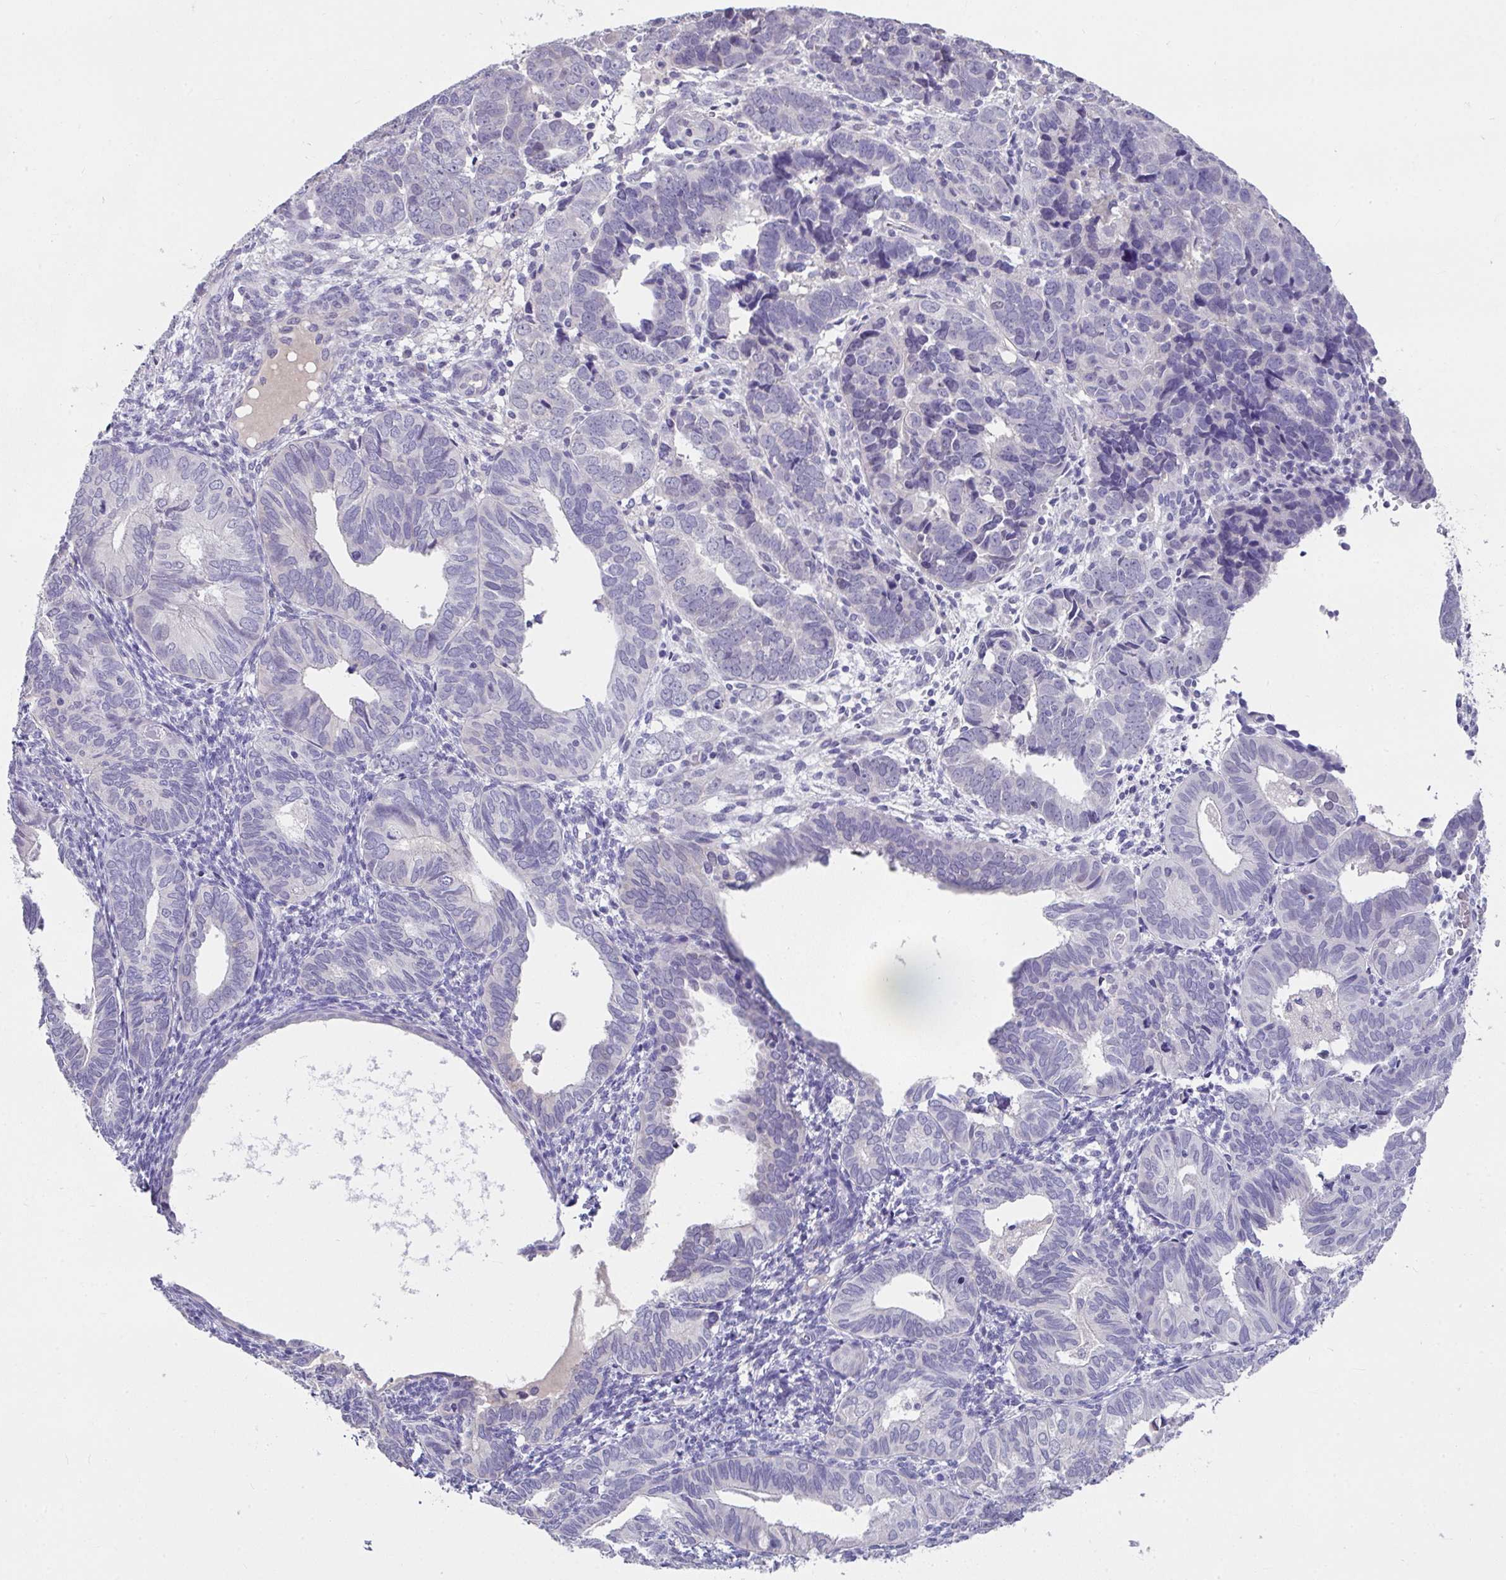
{"staining": {"intensity": "negative", "quantity": "none", "location": "none"}, "tissue": "endometrial cancer", "cell_type": "Tumor cells", "image_type": "cancer", "snomed": [{"axis": "morphology", "description": "Adenocarcinoma, NOS"}, {"axis": "topography", "description": "Endometrium"}], "caption": "An immunohistochemistry histopathology image of endometrial cancer (adenocarcinoma) is shown. There is no staining in tumor cells of endometrial cancer (adenocarcinoma).", "gene": "GLTPD2", "patient": {"sex": "female", "age": 82}}